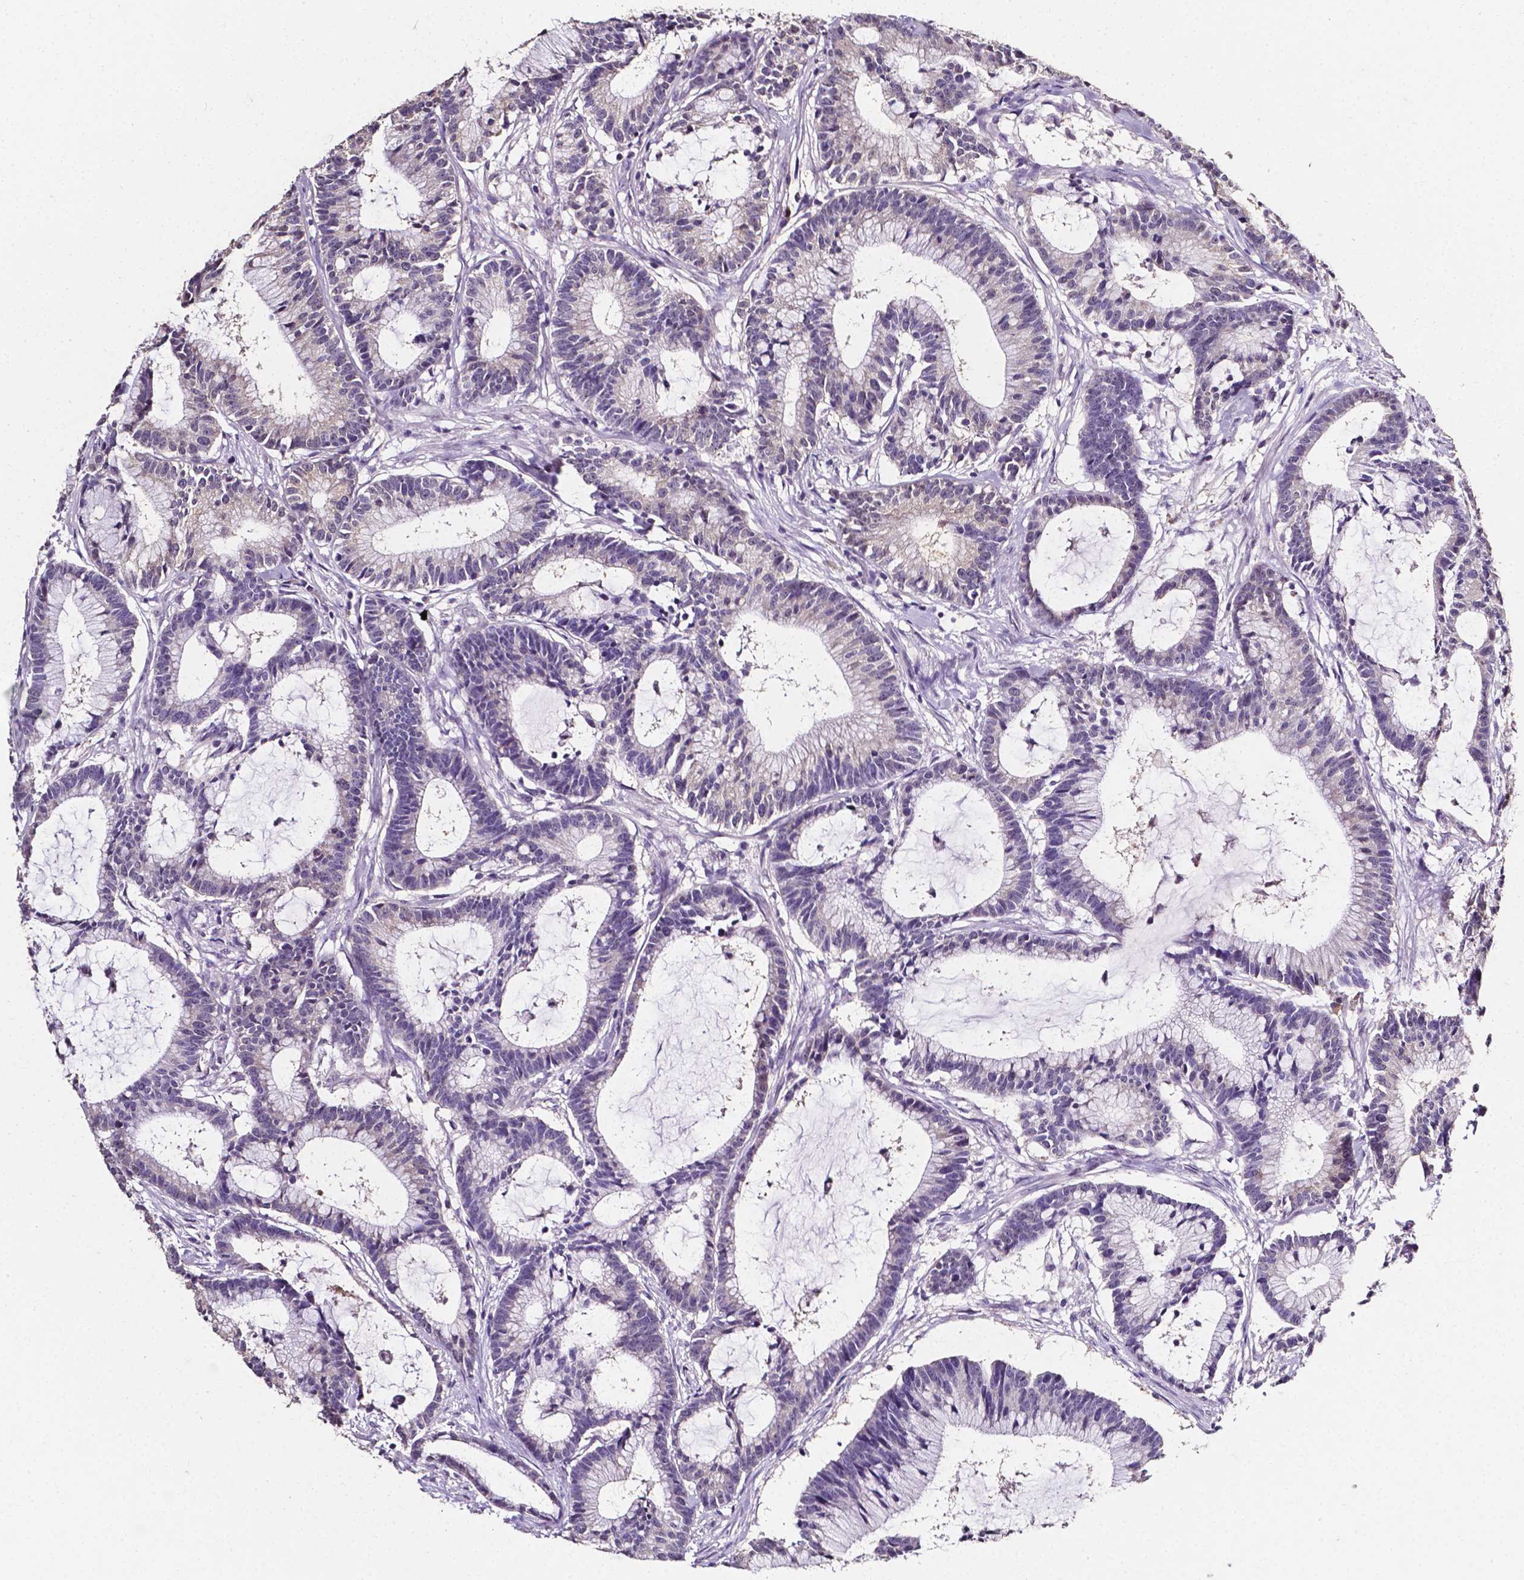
{"staining": {"intensity": "negative", "quantity": "none", "location": "none"}, "tissue": "colorectal cancer", "cell_type": "Tumor cells", "image_type": "cancer", "snomed": [{"axis": "morphology", "description": "Adenocarcinoma, NOS"}, {"axis": "topography", "description": "Colon"}], "caption": "Tumor cells are negative for brown protein staining in colorectal adenocarcinoma.", "gene": "PSAT1", "patient": {"sex": "female", "age": 78}}